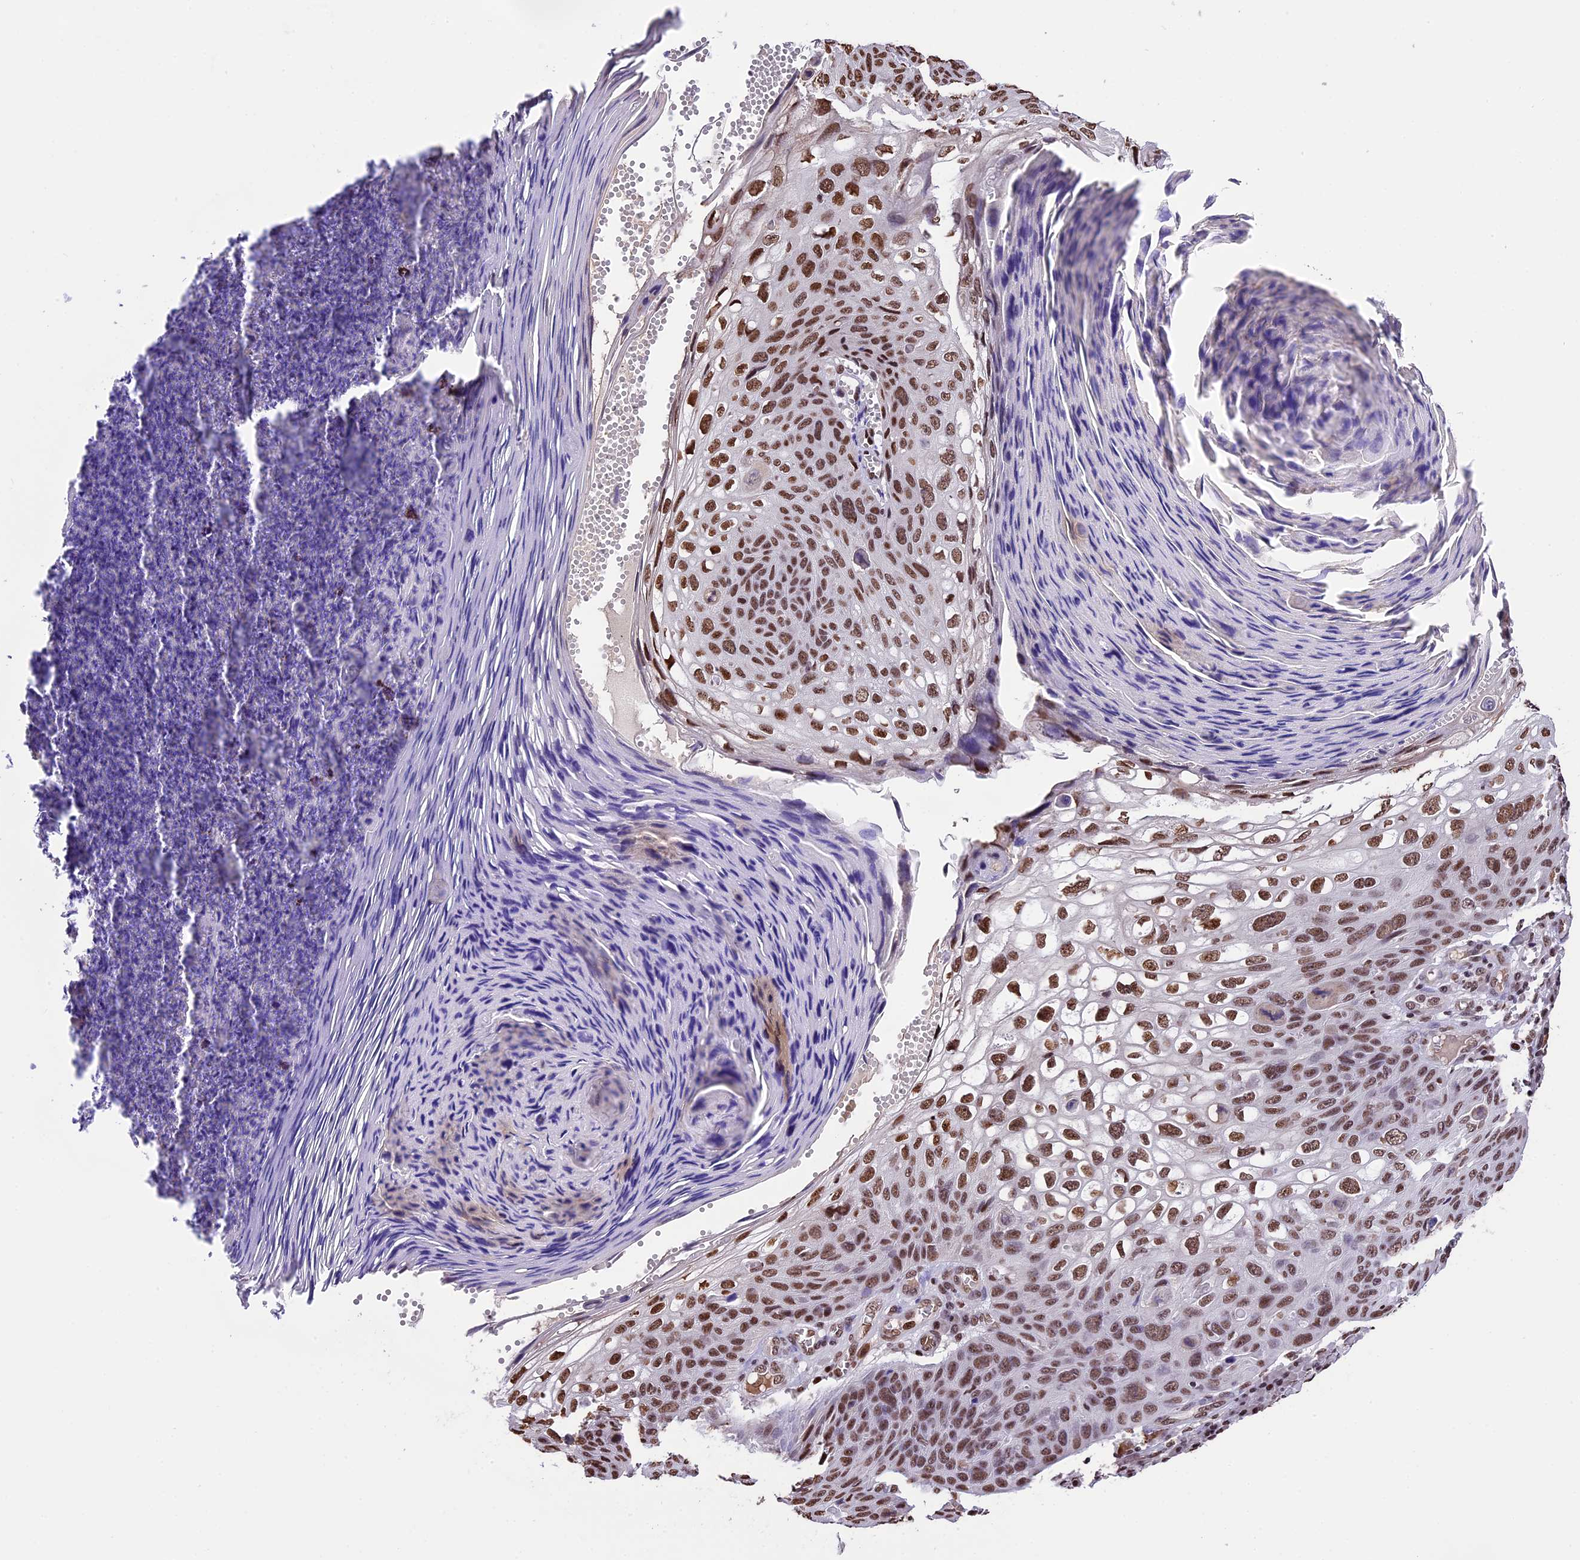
{"staining": {"intensity": "strong", "quantity": ">75%", "location": "nuclear"}, "tissue": "skin cancer", "cell_type": "Tumor cells", "image_type": "cancer", "snomed": [{"axis": "morphology", "description": "Squamous cell carcinoma, NOS"}, {"axis": "topography", "description": "Skin"}], "caption": "Tumor cells display strong nuclear staining in approximately >75% of cells in skin cancer. Nuclei are stained in blue.", "gene": "POLR3E", "patient": {"sex": "female", "age": 90}}